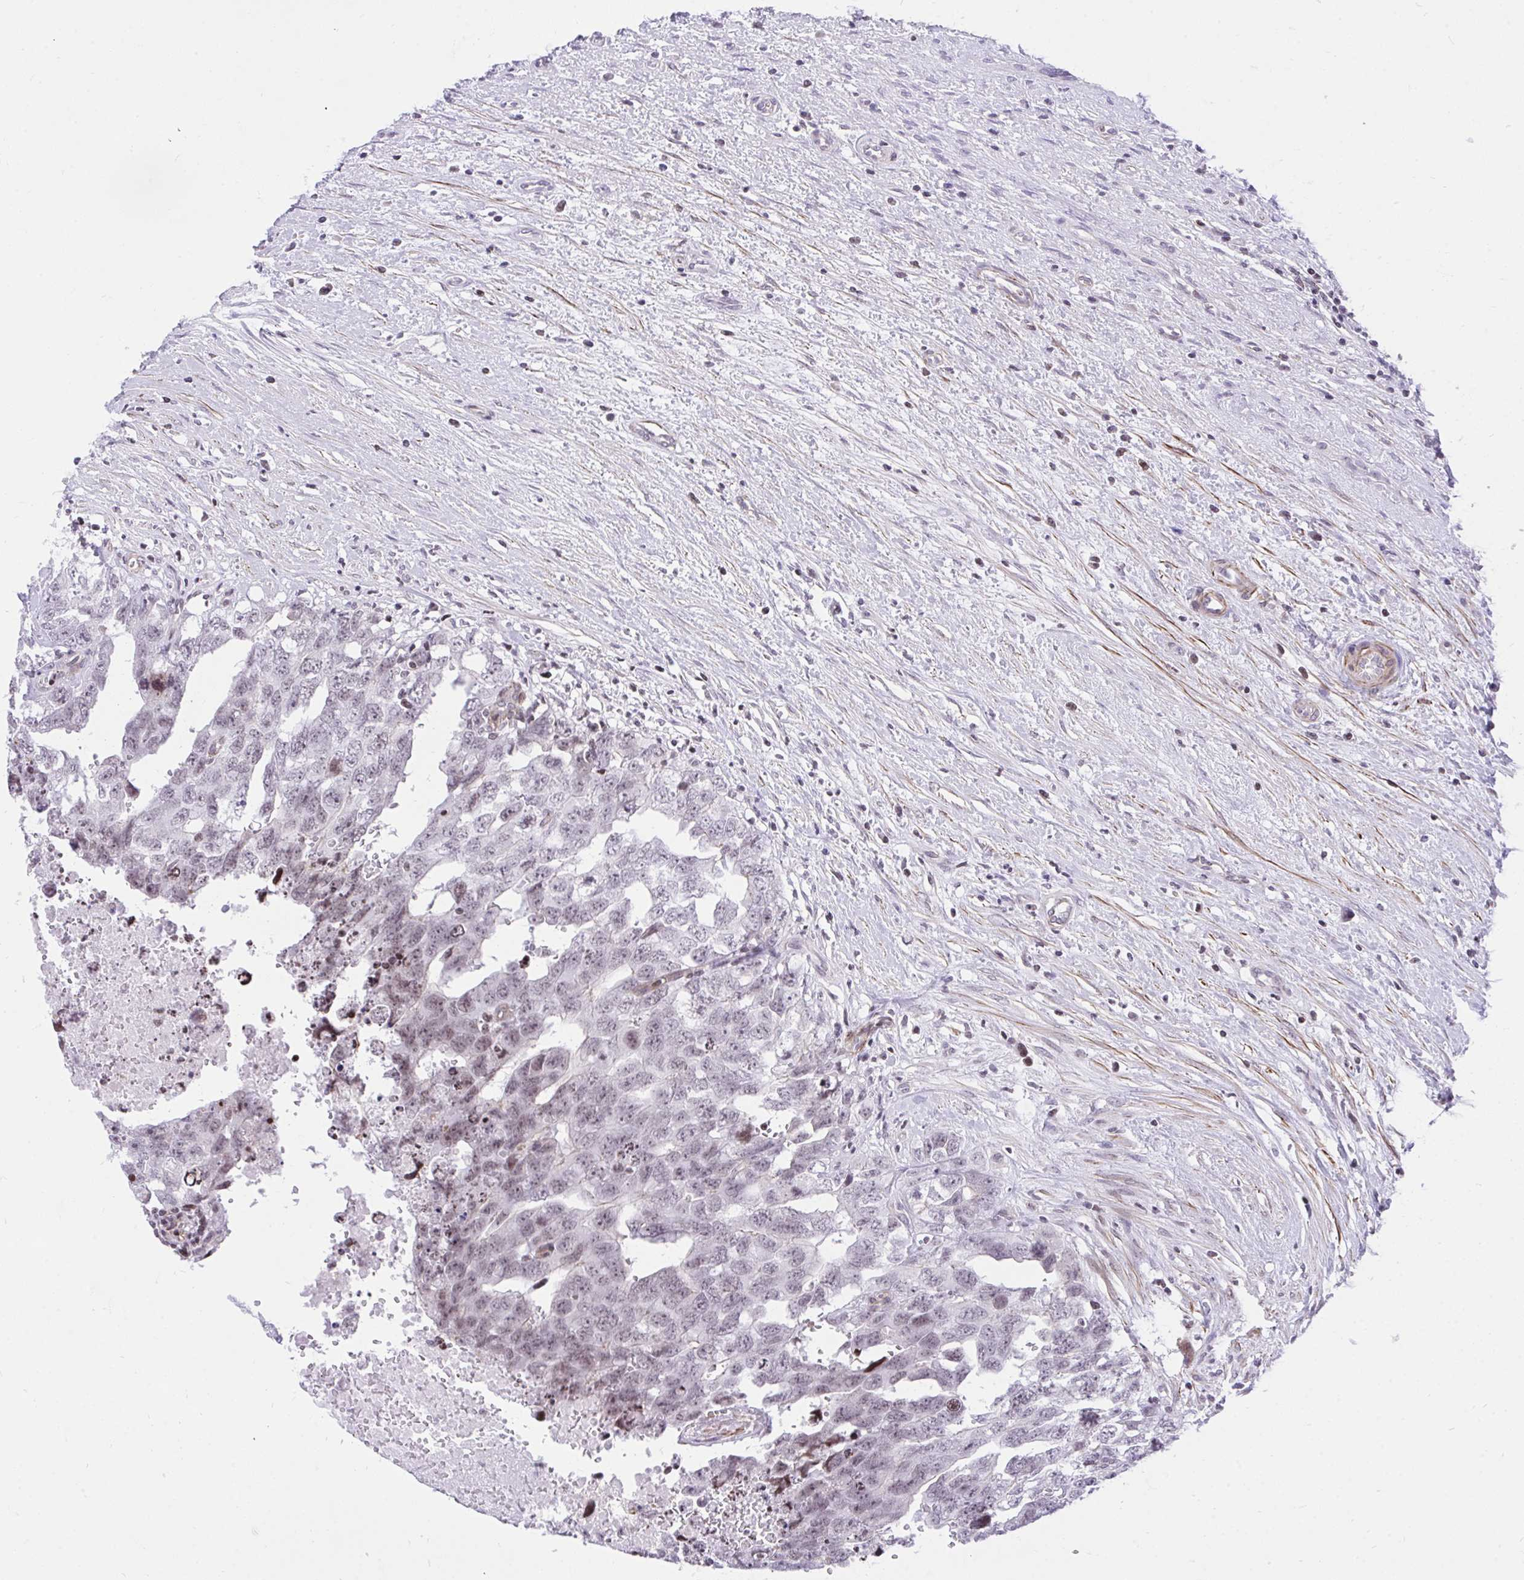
{"staining": {"intensity": "weak", "quantity": "25%-75%", "location": "nuclear"}, "tissue": "testis cancer", "cell_type": "Tumor cells", "image_type": "cancer", "snomed": [{"axis": "morphology", "description": "Seminoma, NOS"}, {"axis": "morphology", "description": "Carcinoma, Embryonal, NOS"}, {"axis": "topography", "description": "Testis"}], "caption": "Tumor cells exhibit weak nuclear staining in about 25%-75% of cells in testis cancer.", "gene": "KCNN4", "patient": {"sex": "male", "age": 29}}